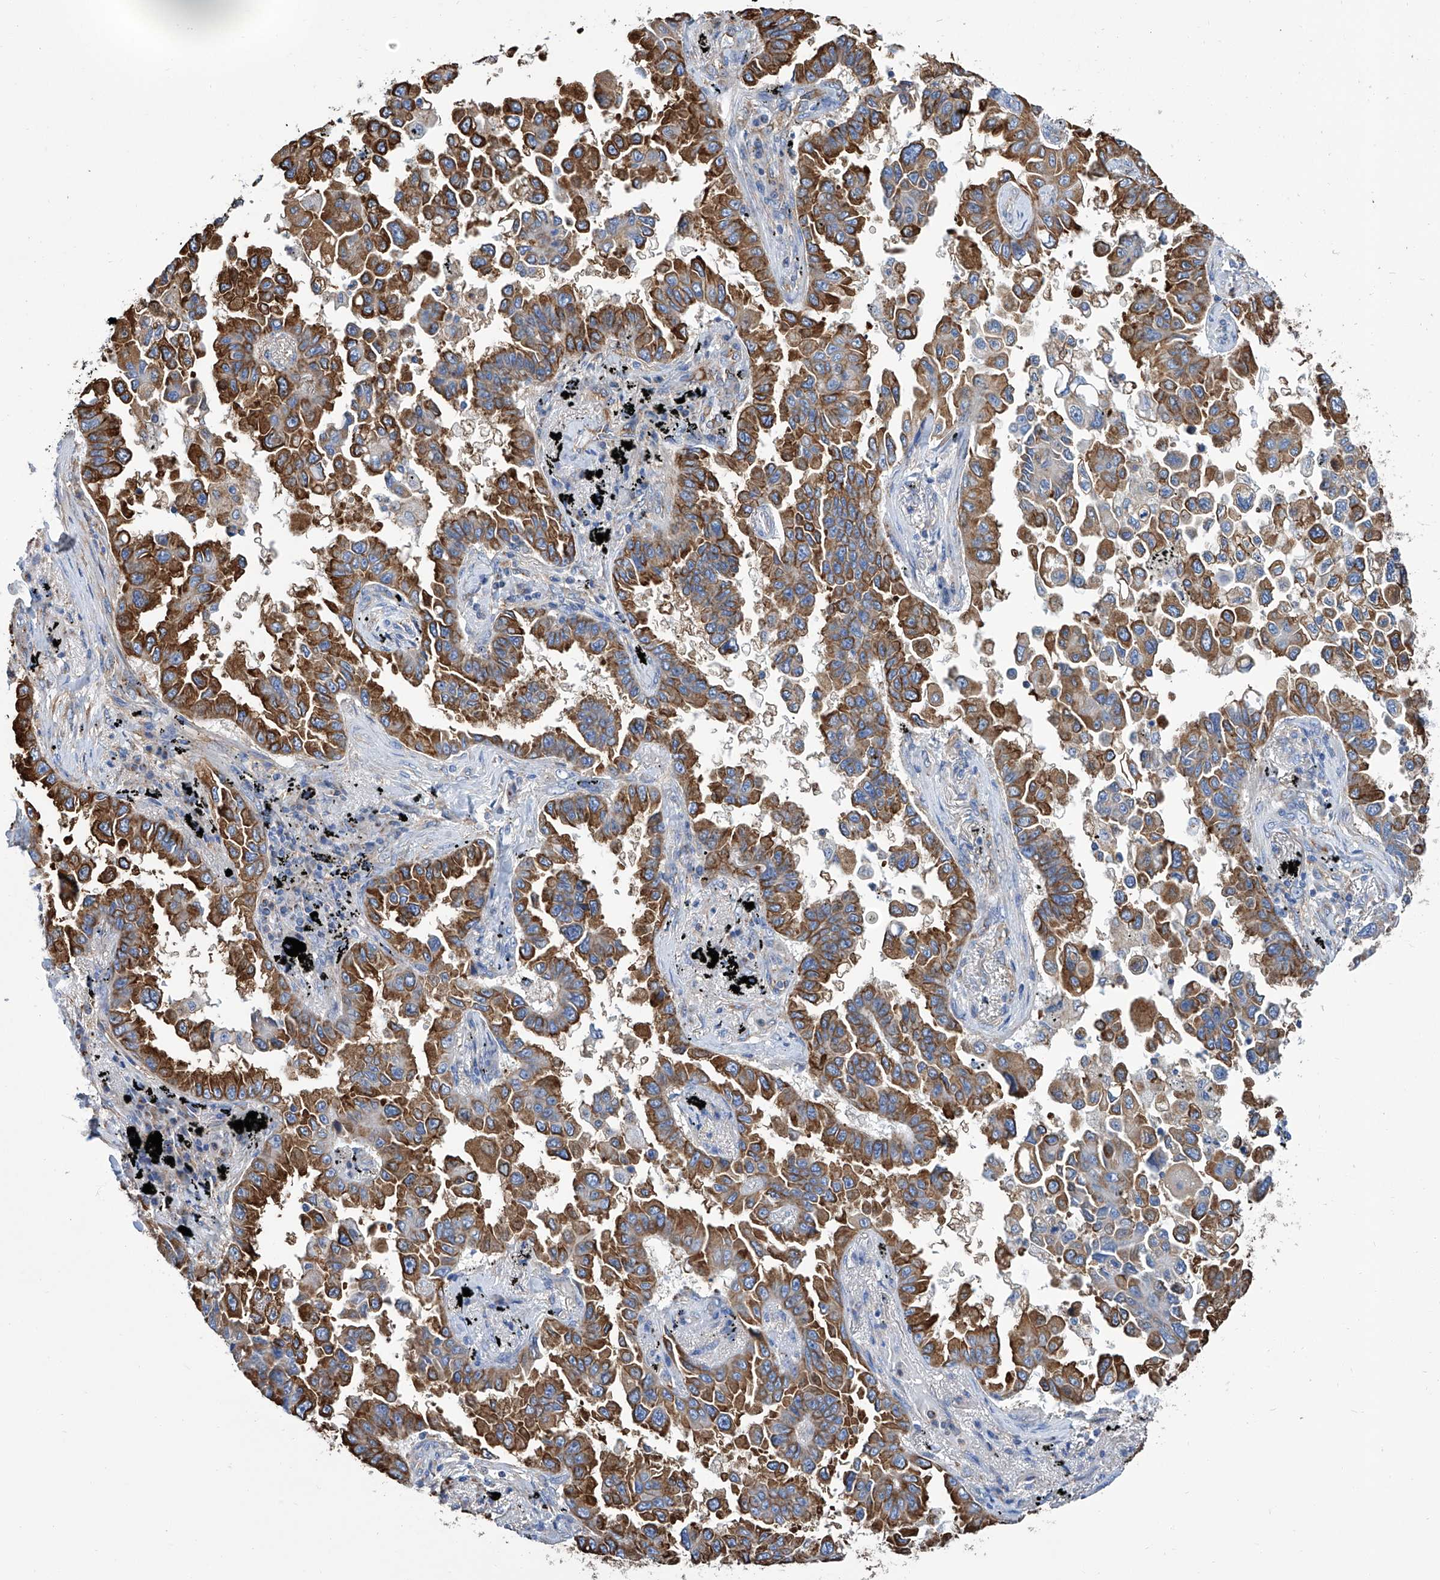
{"staining": {"intensity": "moderate", "quantity": ">75%", "location": "cytoplasmic/membranous"}, "tissue": "lung cancer", "cell_type": "Tumor cells", "image_type": "cancer", "snomed": [{"axis": "morphology", "description": "Adenocarcinoma, NOS"}, {"axis": "topography", "description": "Lung"}], "caption": "A brown stain labels moderate cytoplasmic/membranous positivity of a protein in human lung cancer (adenocarcinoma) tumor cells.", "gene": "GPT", "patient": {"sex": "female", "age": 67}}